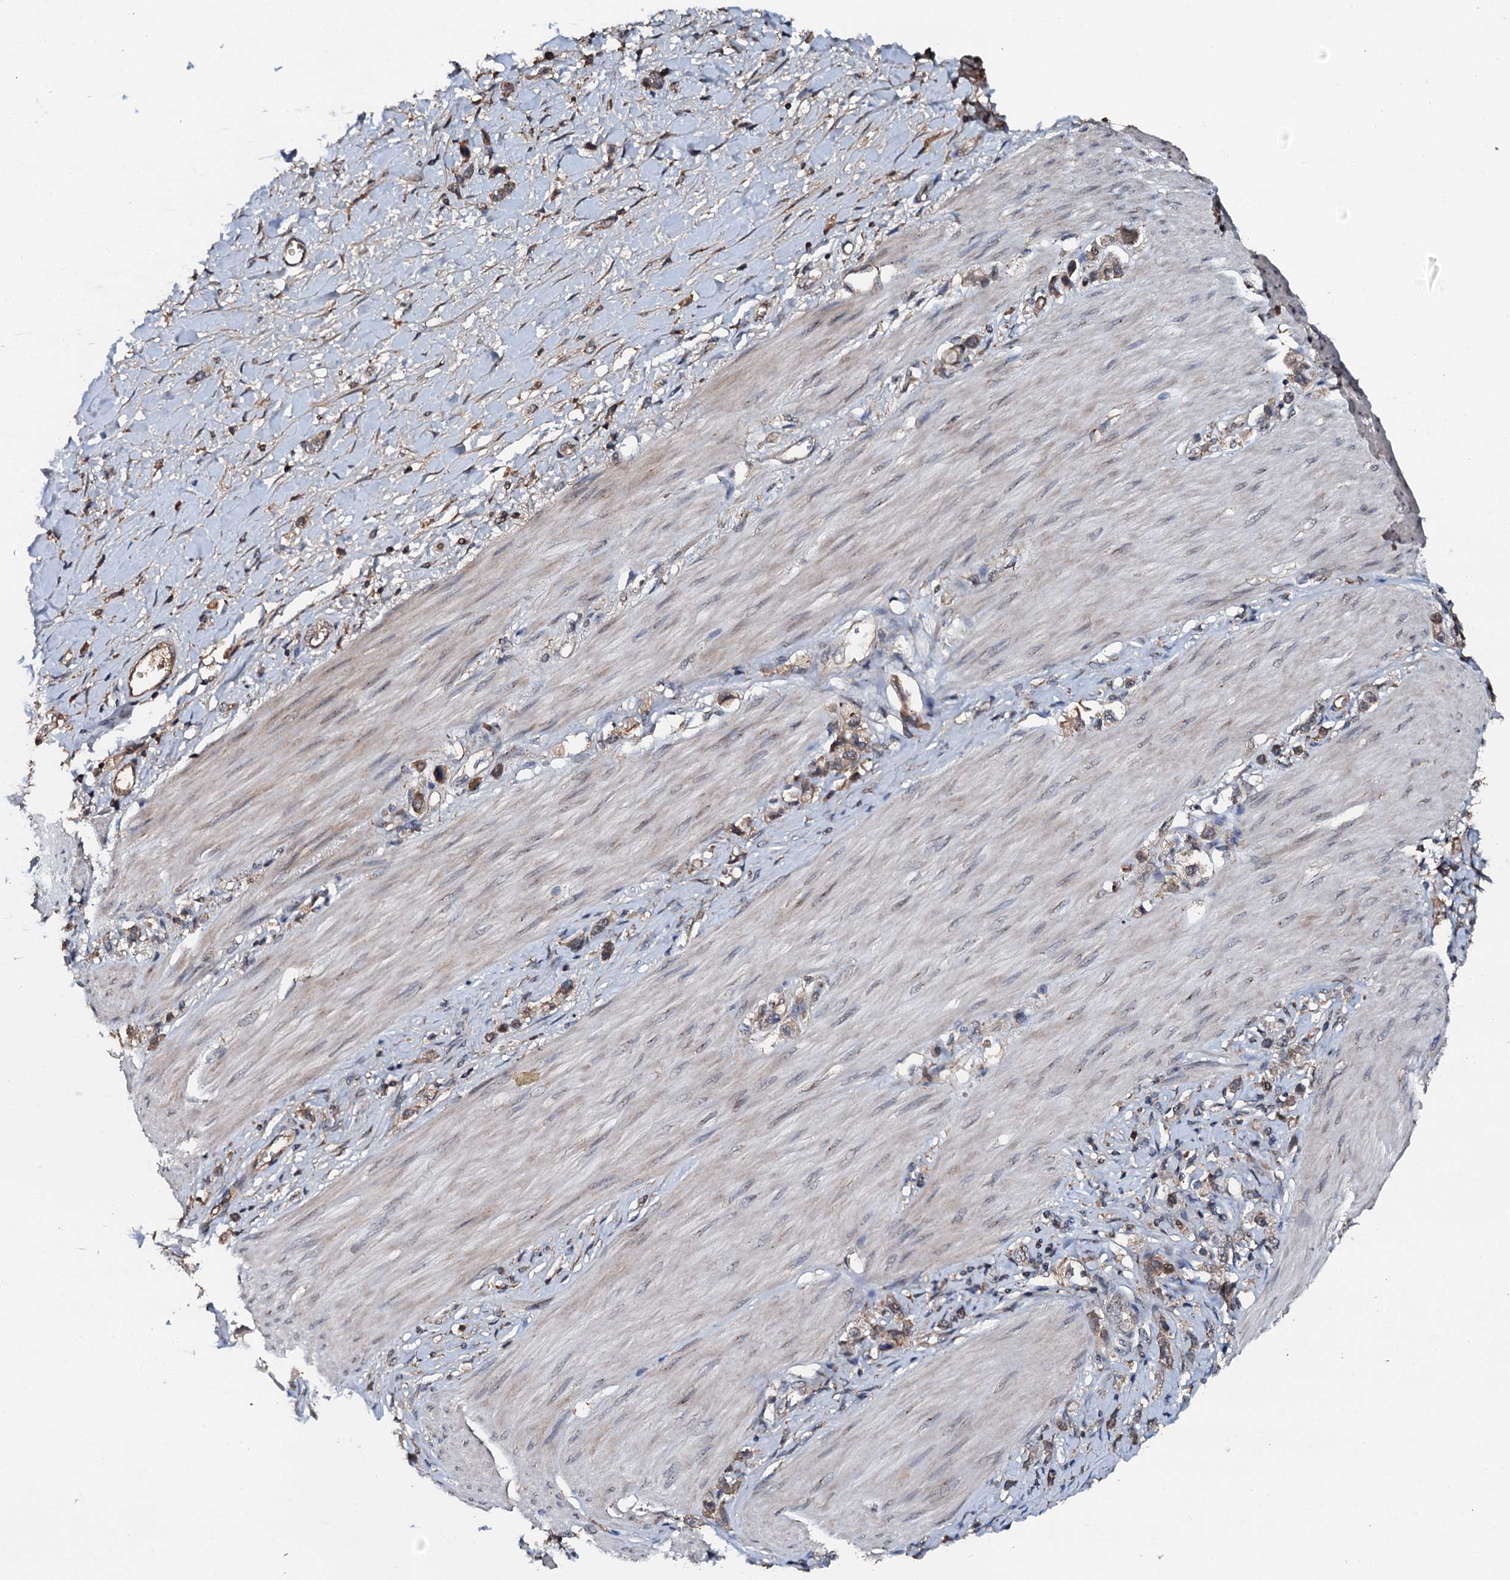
{"staining": {"intensity": "weak", "quantity": ">75%", "location": "cytoplasmic/membranous"}, "tissue": "stomach cancer", "cell_type": "Tumor cells", "image_type": "cancer", "snomed": [{"axis": "morphology", "description": "Normal tissue, NOS"}, {"axis": "morphology", "description": "Adenocarcinoma, NOS"}, {"axis": "topography", "description": "Stomach, upper"}, {"axis": "topography", "description": "Stomach"}], "caption": "About >75% of tumor cells in stomach cancer (adenocarcinoma) exhibit weak cytoplasmic/membranous protein positivity as visualized by brown immunohistochemical staining.", "gene": "FLYWCH1", "patient": {"sex": "female", "age": 65}}